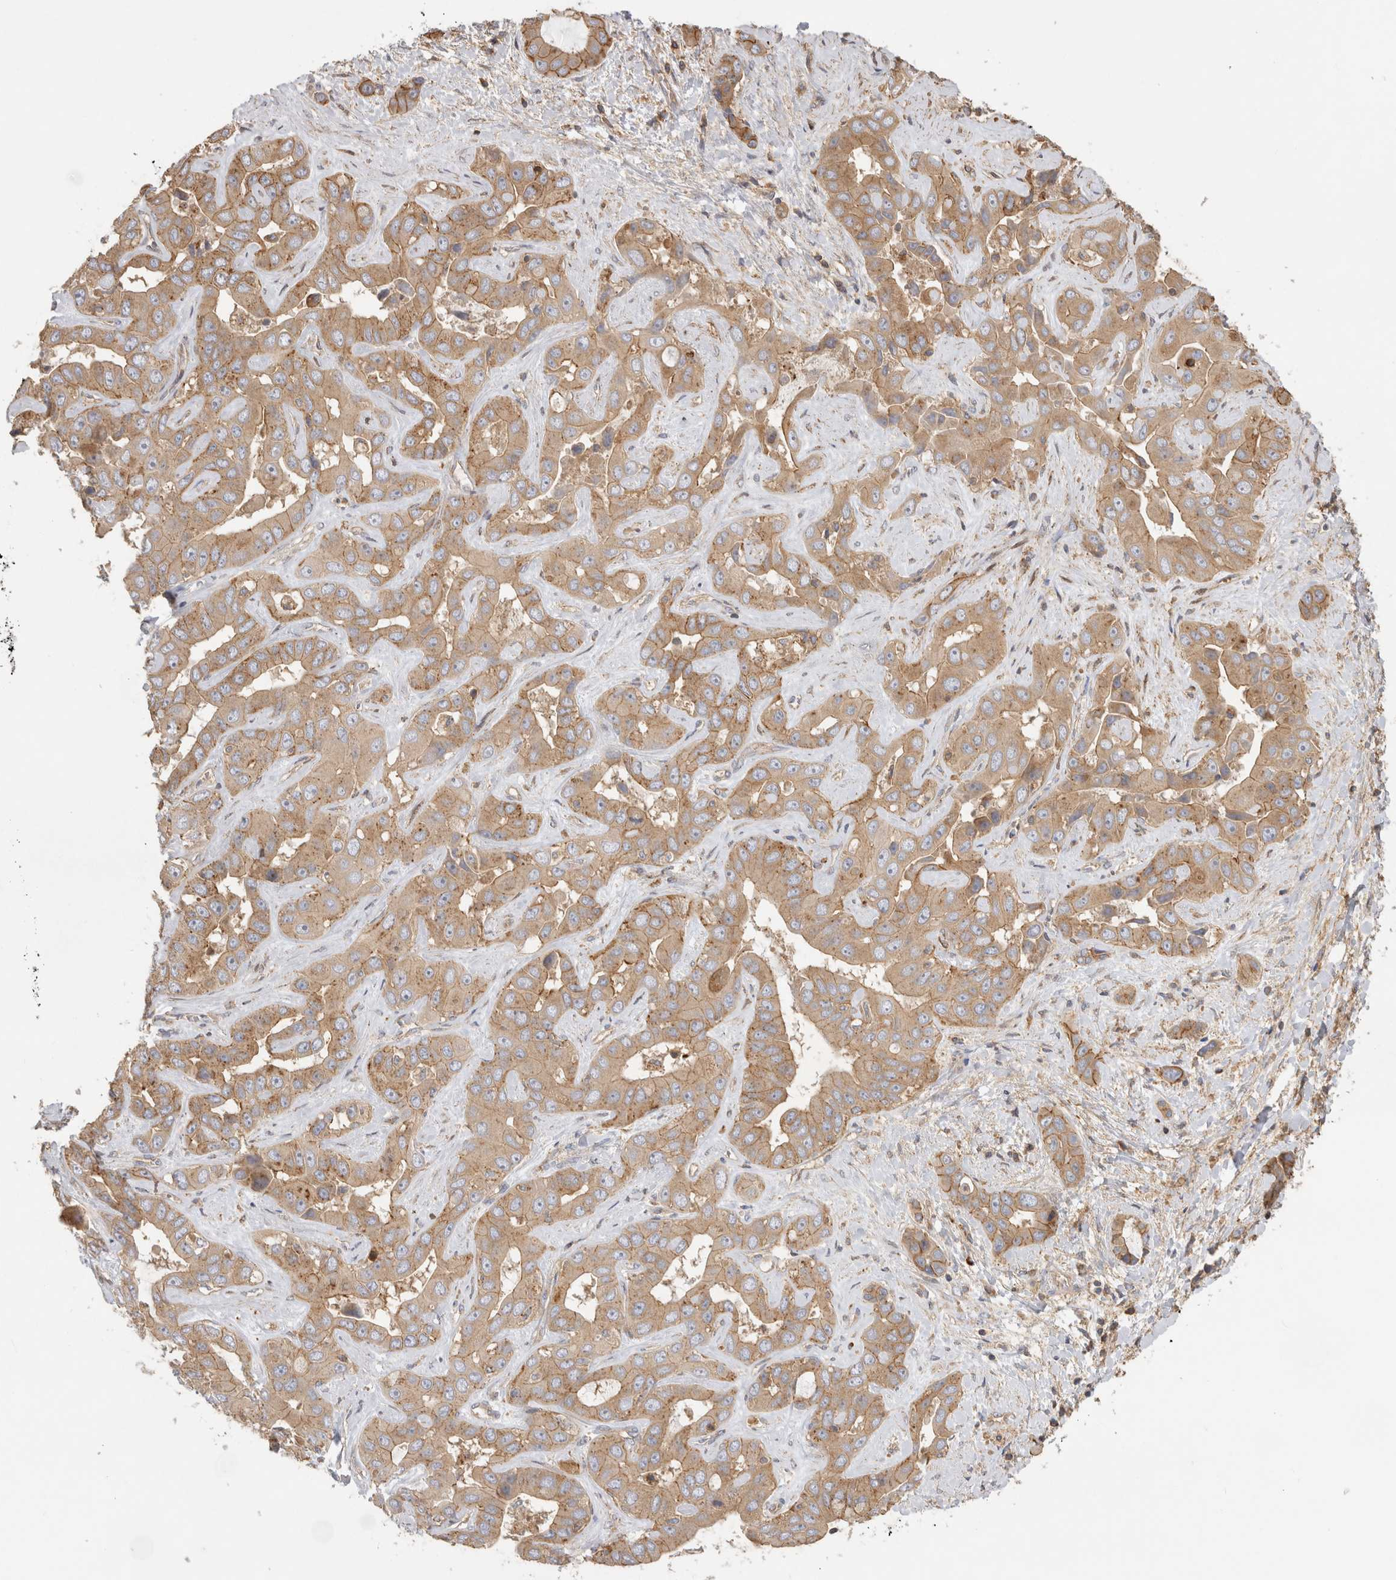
{"staining": {"intensity": "weak", "quantity": ">75%", "location": "cytoplasmic/membranous"}, "tissue": "liver cancer", "cell_type": "Tumor cells", "image_type": "cancer", "snomed": [{"axis": "morphology", "description": "Cholangiocarcinoma"}, {"axis": "topography", "description": "Liver"}], "caption": "A photomicrograph showing weak cytoplasmic/membranous positivity in about >75% of tumor cells in liver cancer, as visualized by brown immunohistochemical staining.", "gene": "CHMP6", "patient": {"sex": "female", "age": 52}}